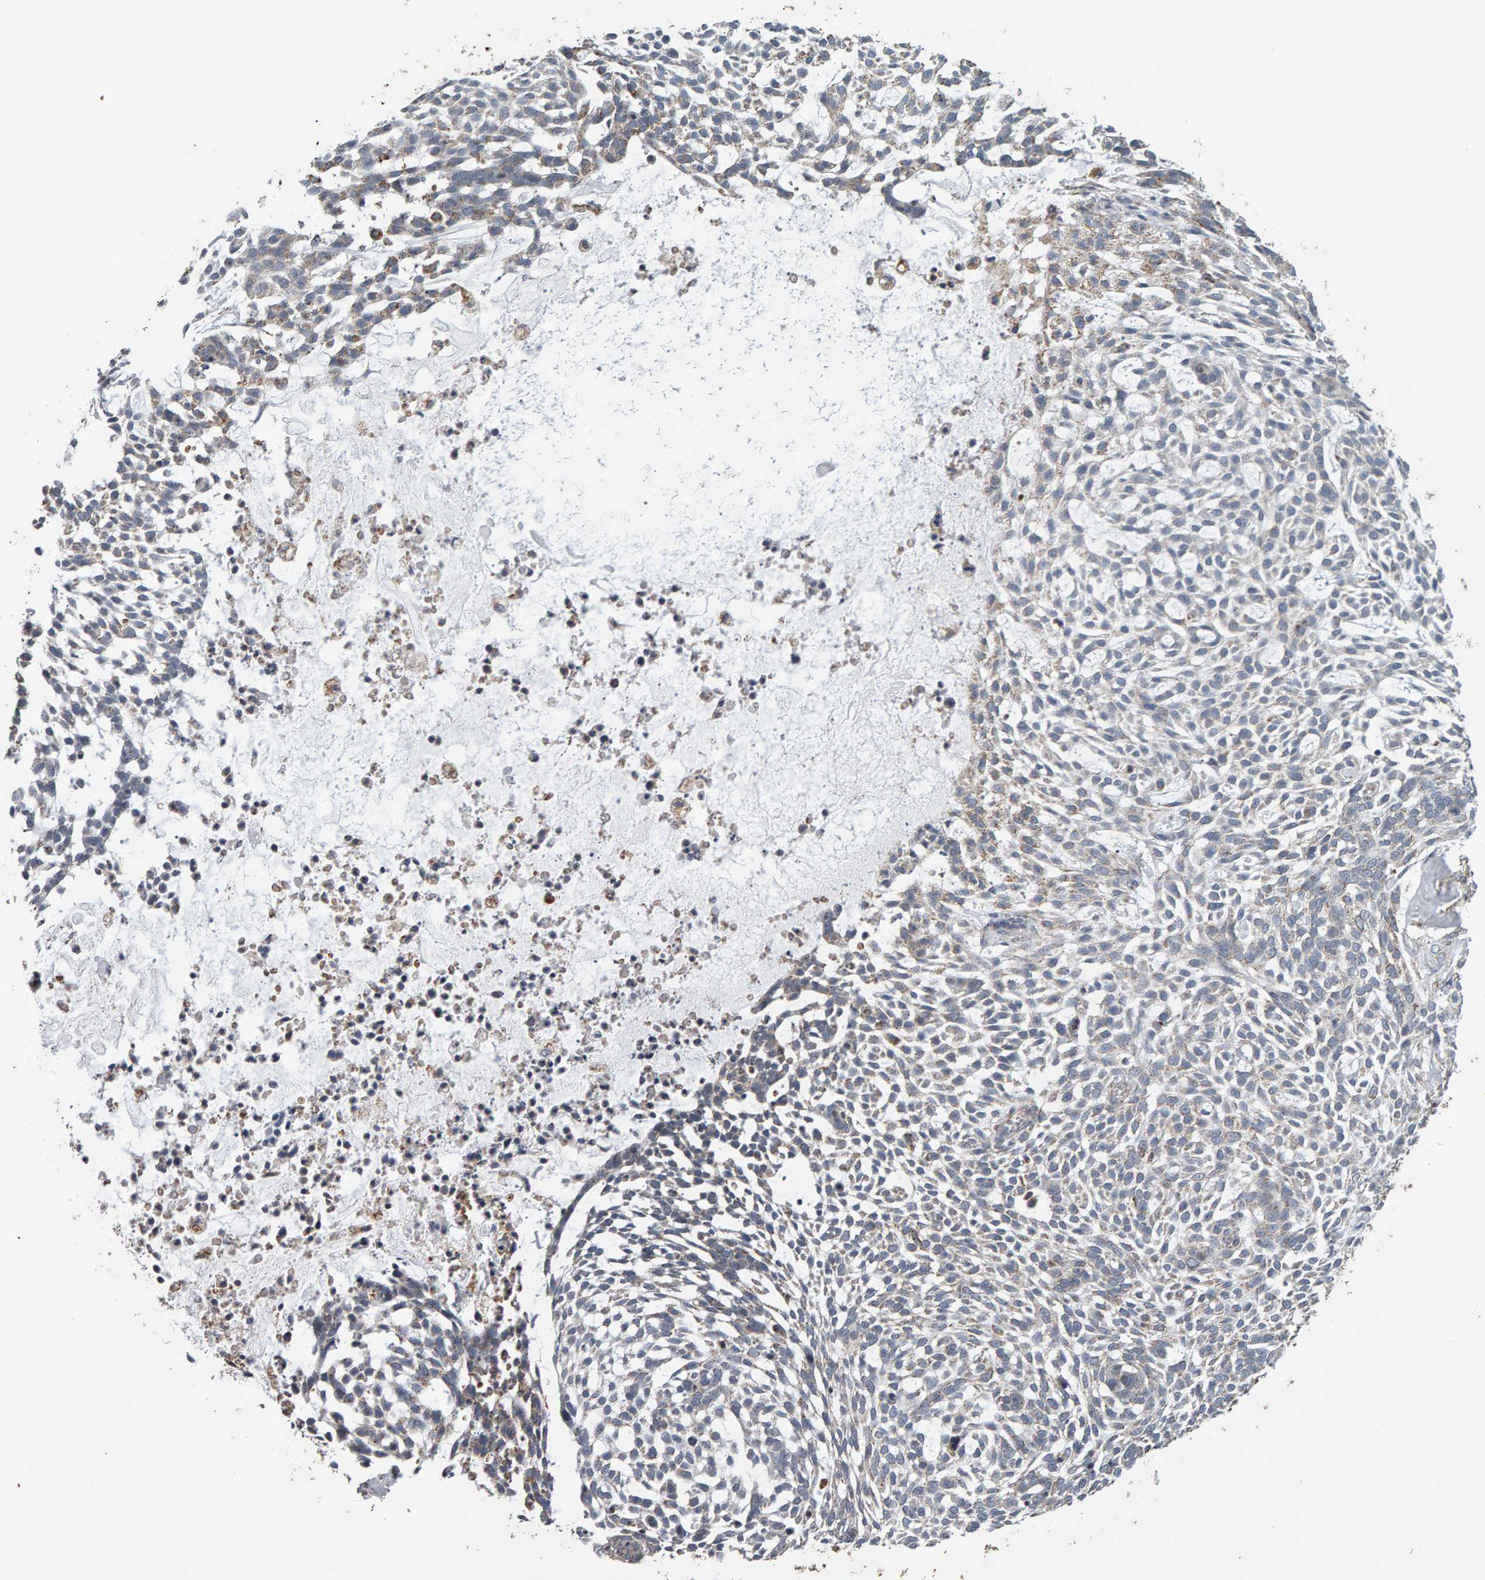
{"staining": {"intensity": "weak", "quantity": "<25%", "location": "cytoplasmic/membranous"}, "tissue": "skin cancer", "cell_type": "Tumor cells", "image_type": "cancer", "snomed": [{"axis": "morphology", "description": "Basal cell carcinoma"}, {"axis": "topography", "description": "Skin"}], "caption": "A photomicrograph of human skin cancer is negative for staining in tumor cells.", "gene": "TOM1L1", "patient": {"sex": "female", "age": 64}}